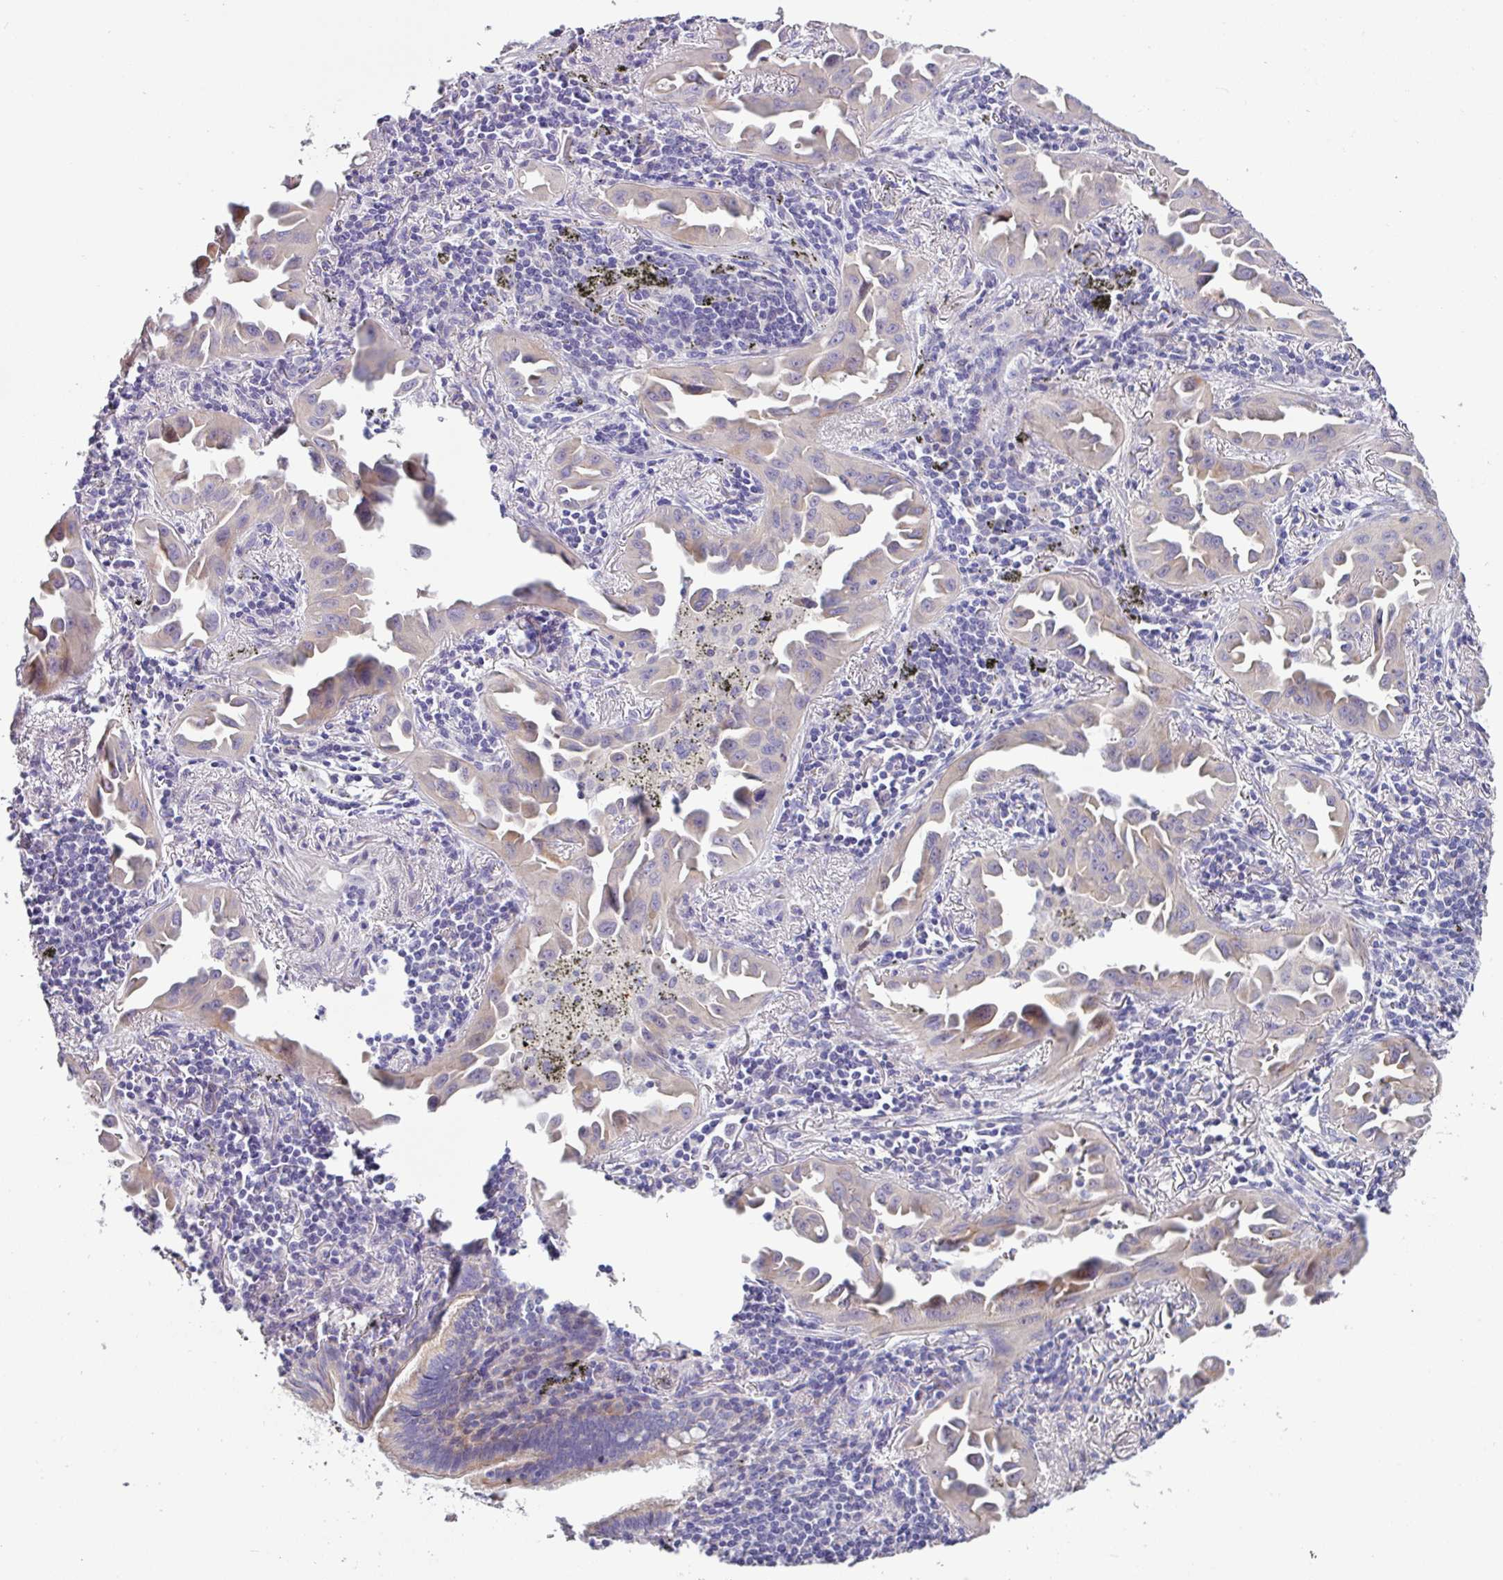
{"staining": {"intensity": "negative", "quantity": "none", "location": "none"}, "tissue": "lung cancer", "cell_type": "Tumor cells", "image_type": "cancer", "snomed": [{"axis": "morphology", "description": "Adenocarcinoma, NOS"}, {"axis": "topography", "description": "Lung"}], "caption": "This is an immunohistochemistry histopathology image of human lung cancer. There is no expression in tumor cells.", "gene": "RGS16", "patient": {"sex": "male", "age": 68}}